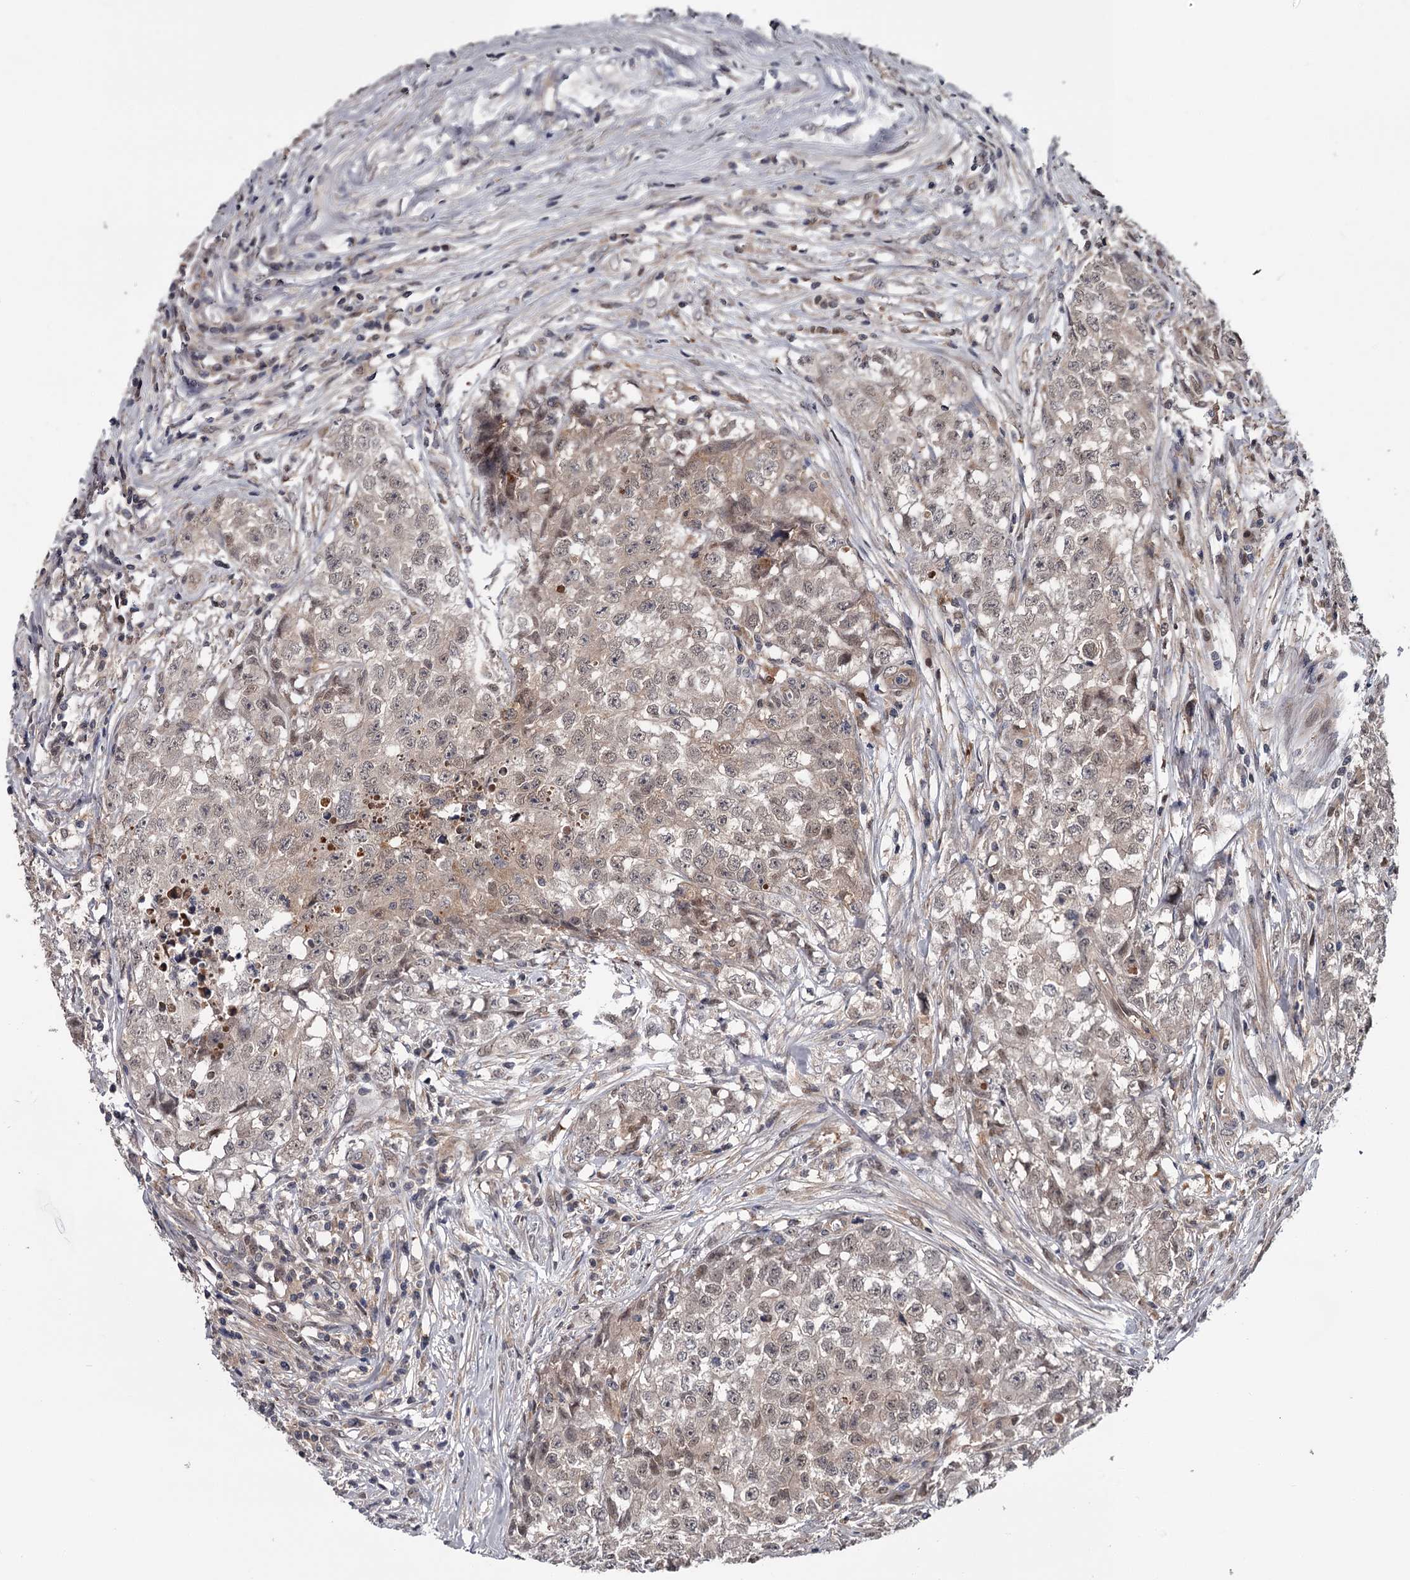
{"staining": {"intensity": "weak", "quantity": "25%-75%", "location": "cytoplasmic/membranous"}, "tissue": "testis cancer", "cell_type": "Tumor cells", "image_type": "cancer", "snomed": [{"axis": "morphology", "description": "Seminoma, NOS"}, {"axis": "morphology", "description": "Carcinoma, Embryonal, NOS"}, {"axis": "topography", "description": "Testis"}], "caption": "Weak cytoplasmic/membranous positivity is present in about 25%-75% of tumor cells in testis cancer. (IHC, brightfield microscopy, high magnification).", "gene": "DAO", "patient": {"sex": "male", "age": 43}}